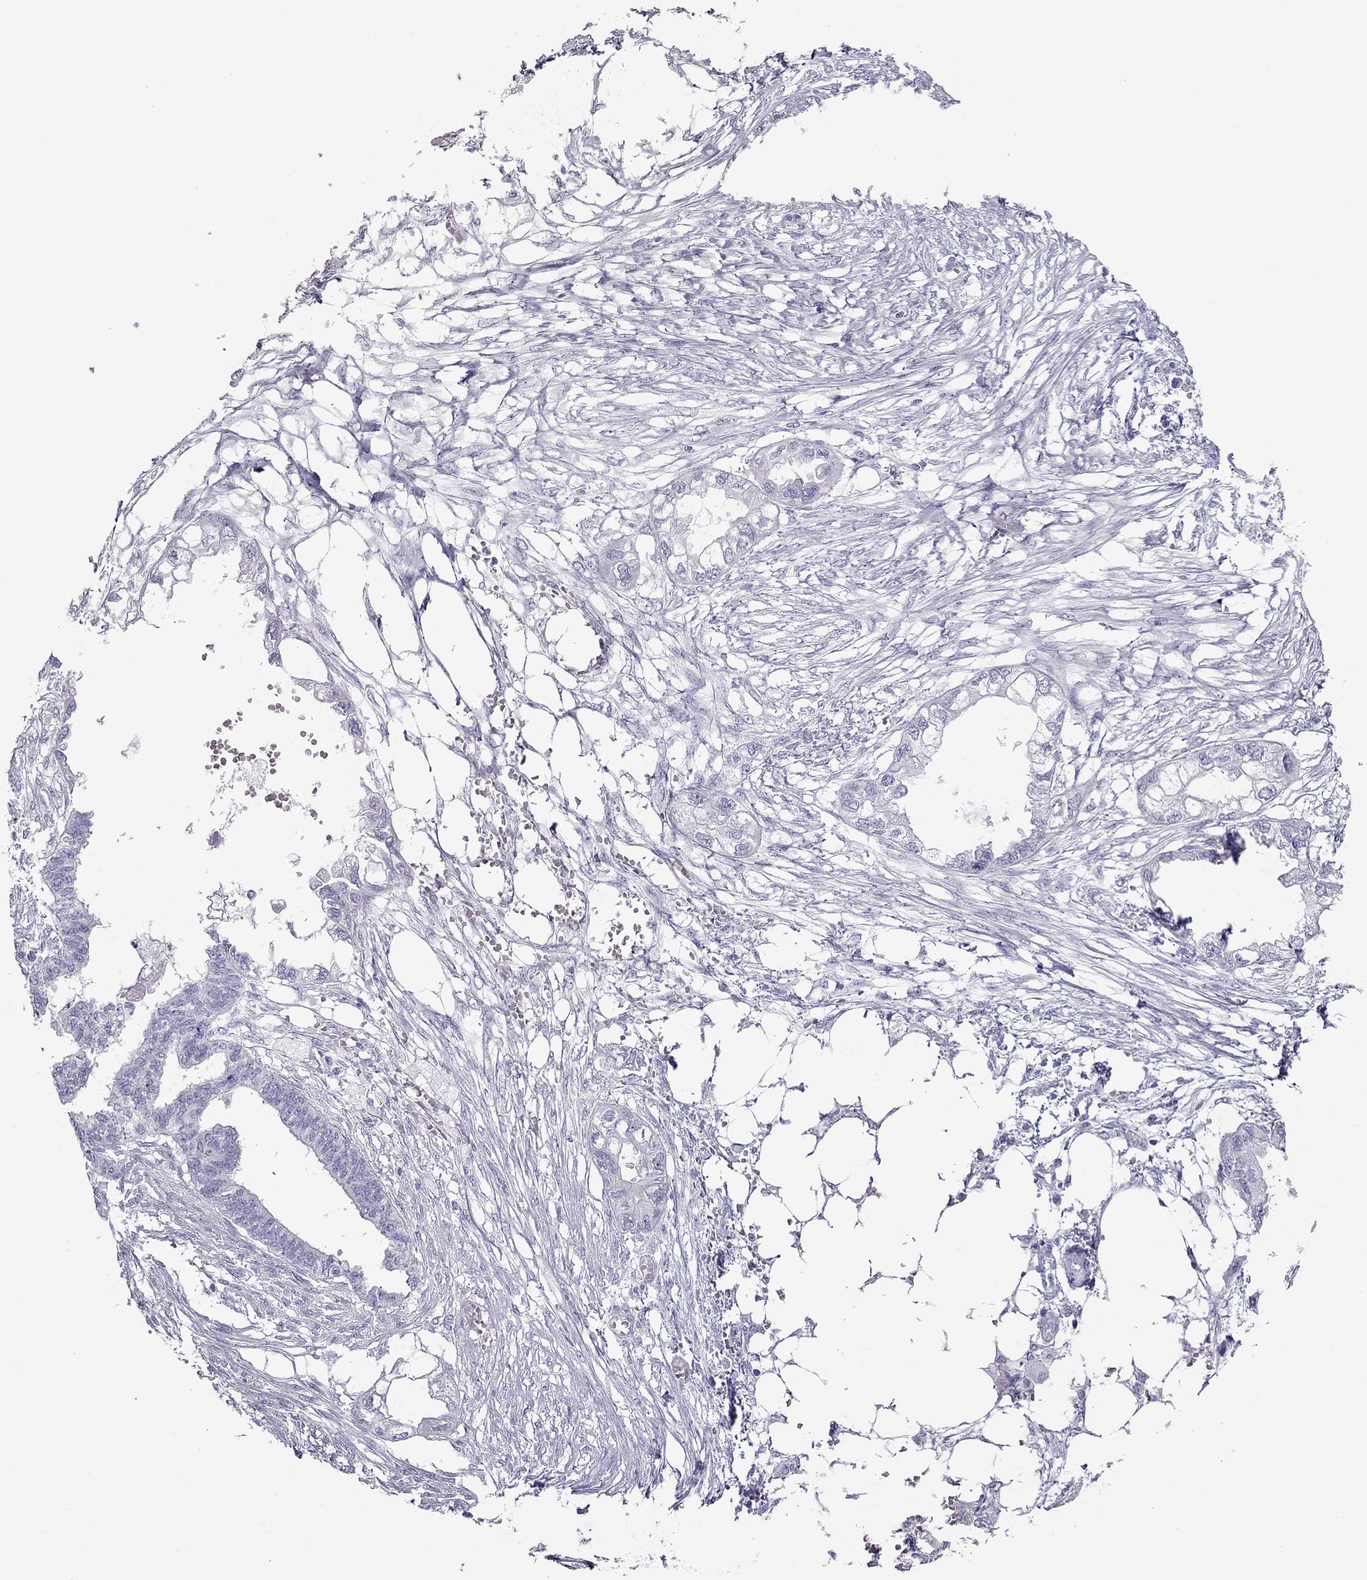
{"staining": {"intensity": "negative", "quantity": "none", "location": "none"}, "tissue": "endometrial cancer", "cell_type": "Tumor cells", "image_type": "cancer", "snomed": [{"axis": "morphology", "description": "Adenocarcinoma, NOS"}, {"axis": "morphology", "description": "Adenocarcinoma, metastatic, NOS"}, {"axis": "topography", "description": "Adipose tissue"}, {"axis": "topography", "description": "Endometrium"}], "caption": "Histopathology image shows no protein positivity in tumor cells of adenocarcinoma (endometrial) tissue.", "gene": "TEX14", "patient": {"sex": "female", "age": 67}}